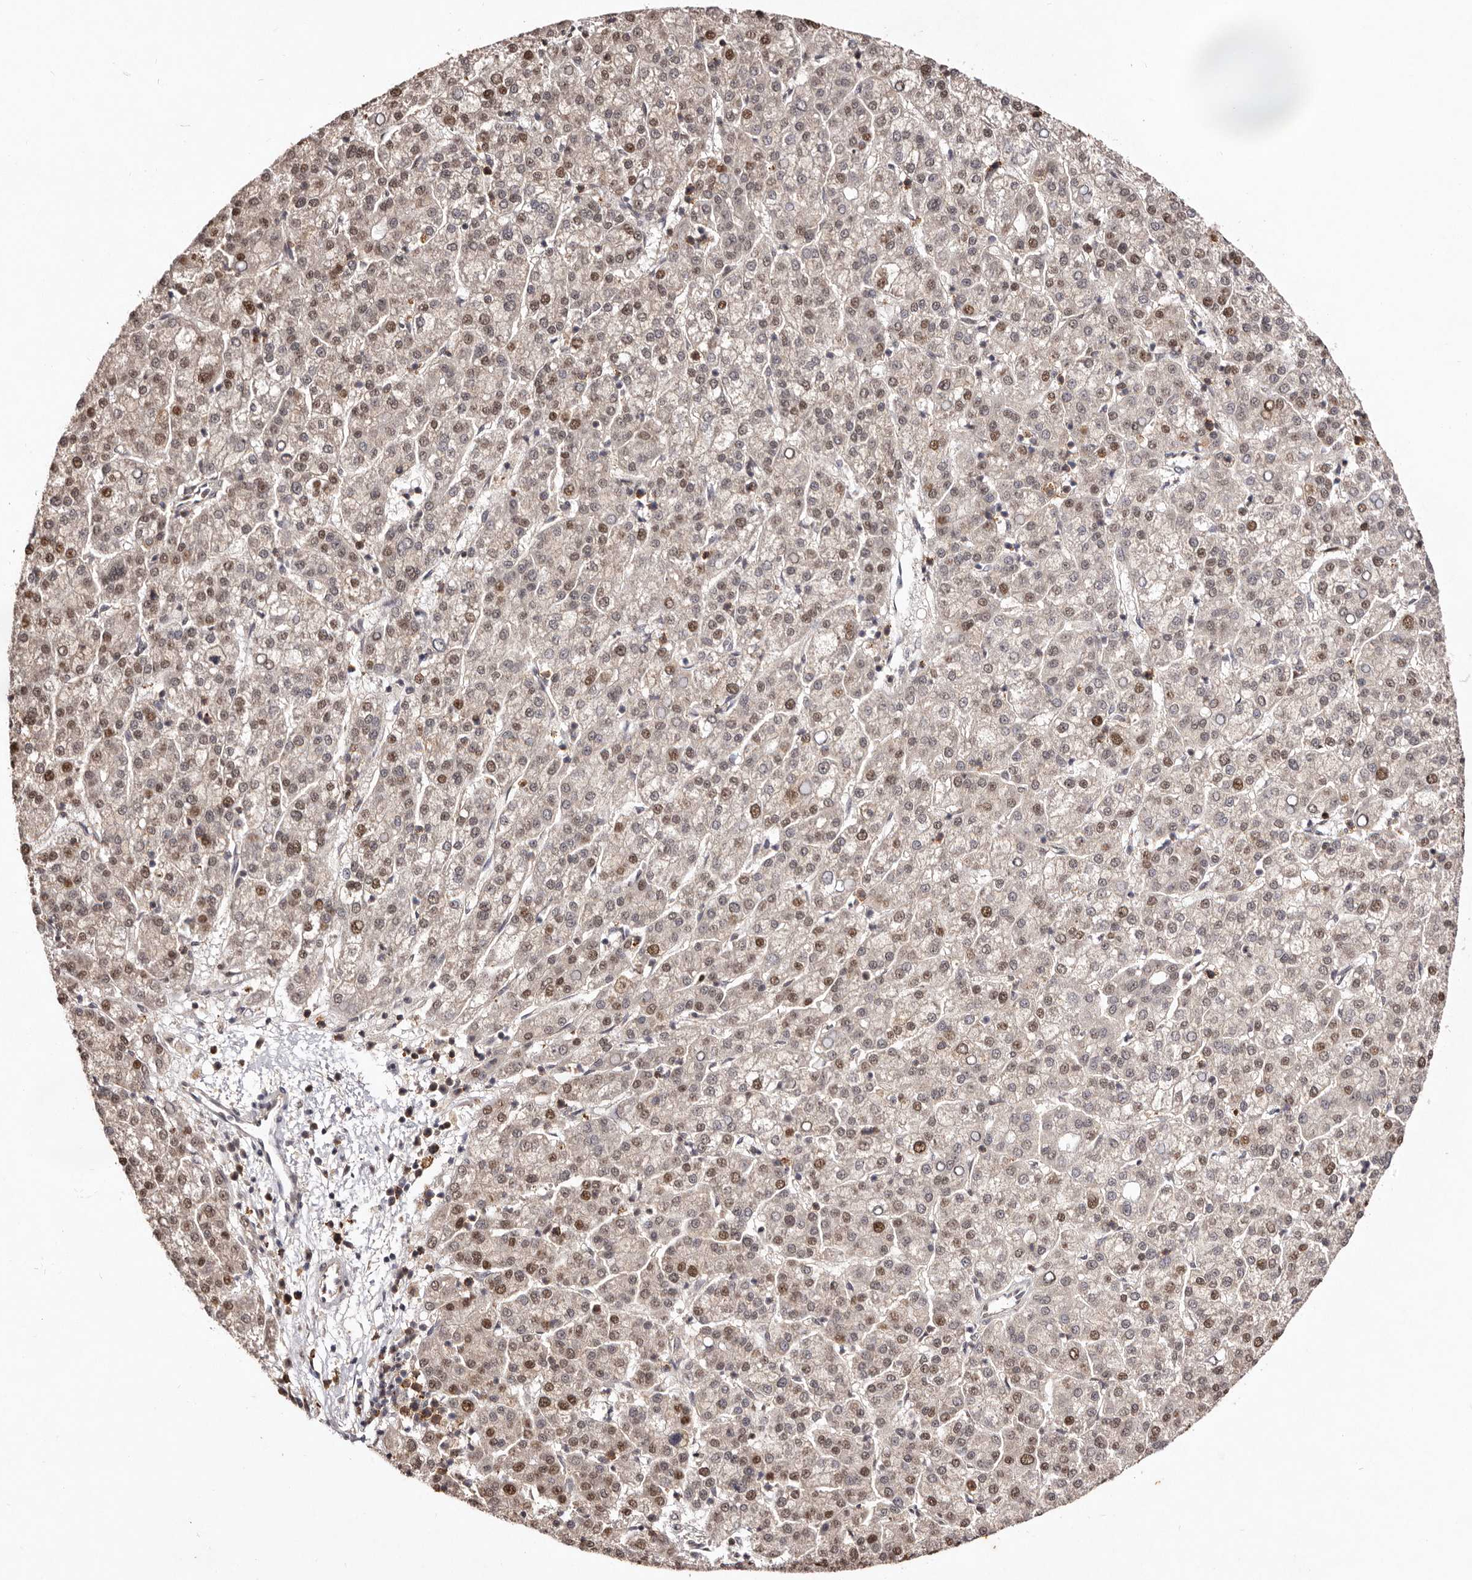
{"staining": {"intensity": "moderate", "quantity": ">75%", "location": "nuclear"}, "tissue": "liver cancer", "cell_type": "Tumor cells", "image_type": "cancer", "snomed": [{"axis": "morphology", "description": "Carcinoma, Hepatocellular, NOS"}, {"axis": "topography", "description": "Liver"}], "caption": "Immunohistochemistry (DAB (3,3'-diaminobenzidine)) staining of hepatocellular carcinoma (liver) exhibits moderate nuclear protein expression in about >75% of tumor cells.", "gene": "NOTCH1", "patient": {"sex": "female", "age": 58}}